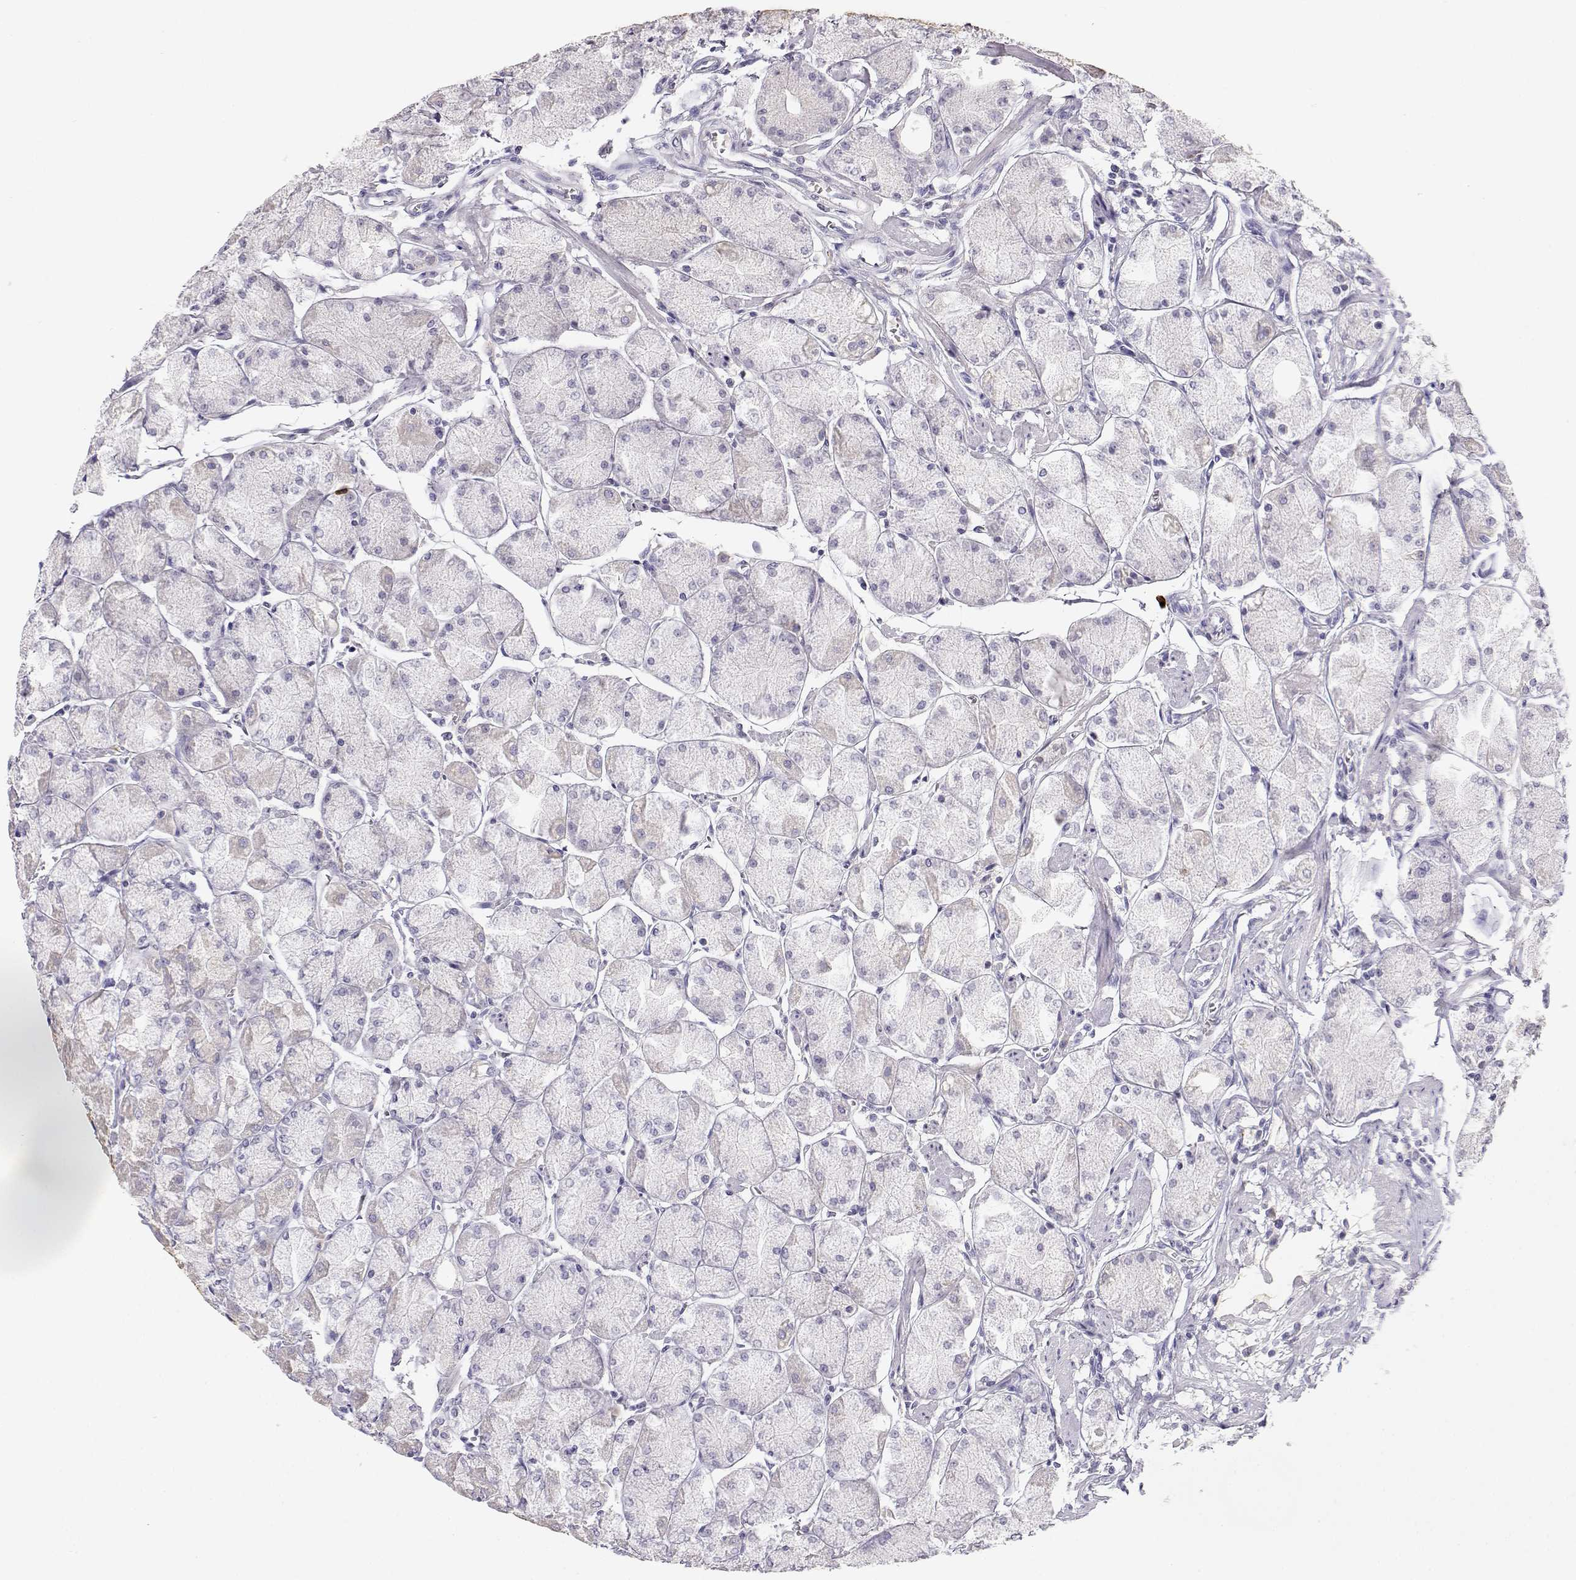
{"staining": {"intensity": "weak", "quantity": "<25%", "location": "cytoplasmic/membranous"}, "tissue": "stomach", "cell_type": "Glandular cells", "image_type": "normal", "snomed": [{"axis": "morphology", "description": "Normal tissue, NOS"}, {"axis": "topography", "description": "Stomach, upper"}], "caption": "An image of human stomach is negative for staining in glandular cells. (Immunohistochemistry, brightfield microscopy, high magnification).", "gene": "GPR174", "patient": {"sex": "male", "age": 60}}